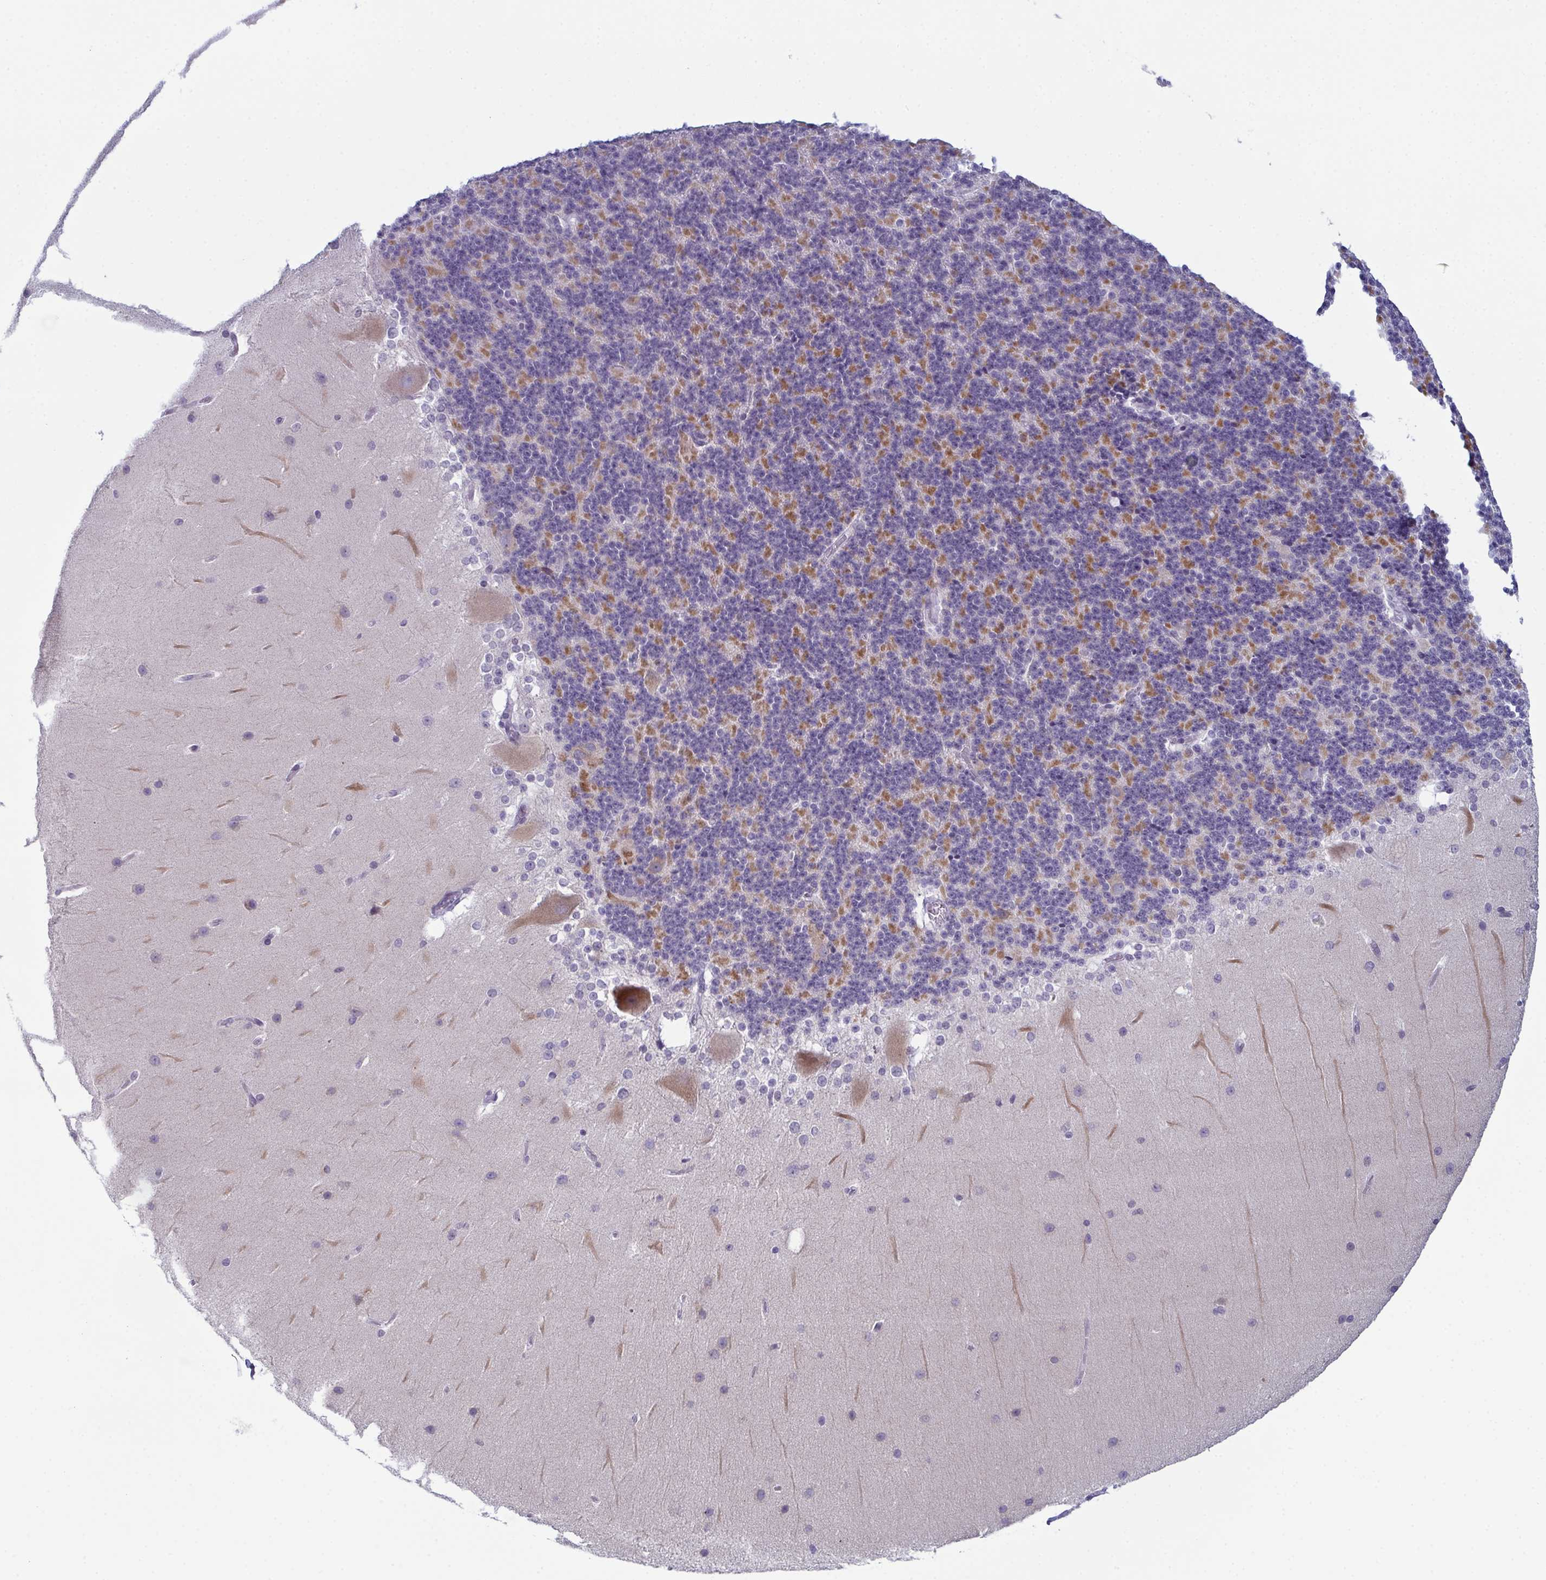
{"staining": {"intensity": "moderate", "quantity": "25%-75%", "location": "cytoplasmic/membranous"}, "tissue": "cerebellum", "cell_type": "Cells in granular layer", "image_type": "normal", "snomed": [{"axis": "morphology", "description": "Normal tissue, NOS"}, {"axis": "topography", "description": "Cerebellum"}], "caption": "A high-resolution histopathology image shows immunohistochemistry (IHC) staining of unremarkable cerebellum, which shows moderate cytoplasmic/membranous positivity in approximately 25%-75% of cells in granular layer.", "gene": "RBM7", "patient": {"sex": "female", "age": 19}}